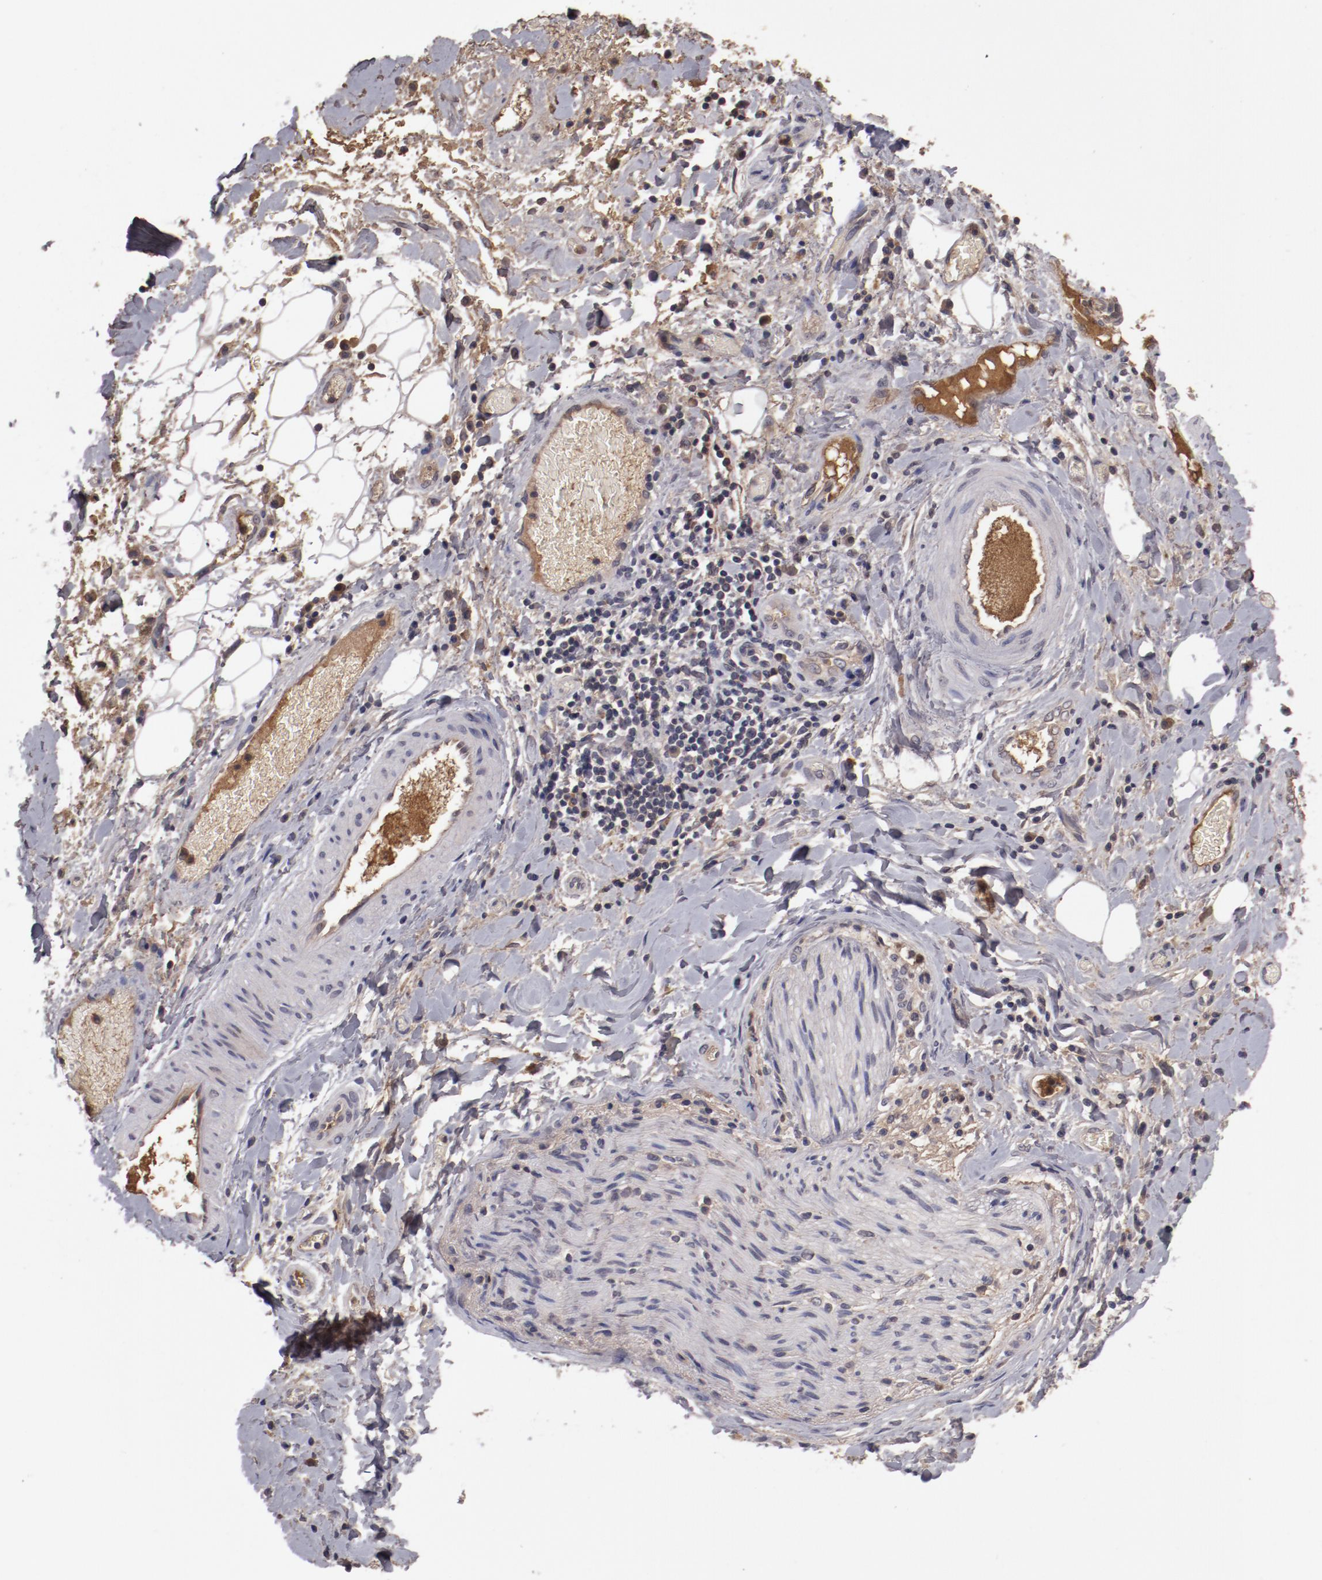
{"staining": {"intensity": "weak", "quantity": "25%-75%", "location": "cytoplasmic/membranous"}, "tissue": "liver cancer", "cell_type": "Tumor cells", "image_type": "cancer", "snomed": [{"axis": "morphology", "description": "Cholangiocarcinoma"}, {"axis": "topography", "description": "Liver"}], "caption": "Liver cancer (cholangiocarcinoma) tissue shows weak cytoplasmic/membranous positivity in about 25%-75% of tumor cells, visualized by immunohistochemistry. Using DAB (brown) and hematoxylin (blue) stains, captured at high magnification using brightfield microscopy.", "gene": "CP", "patient": {"sex": "male", "age": 58}}